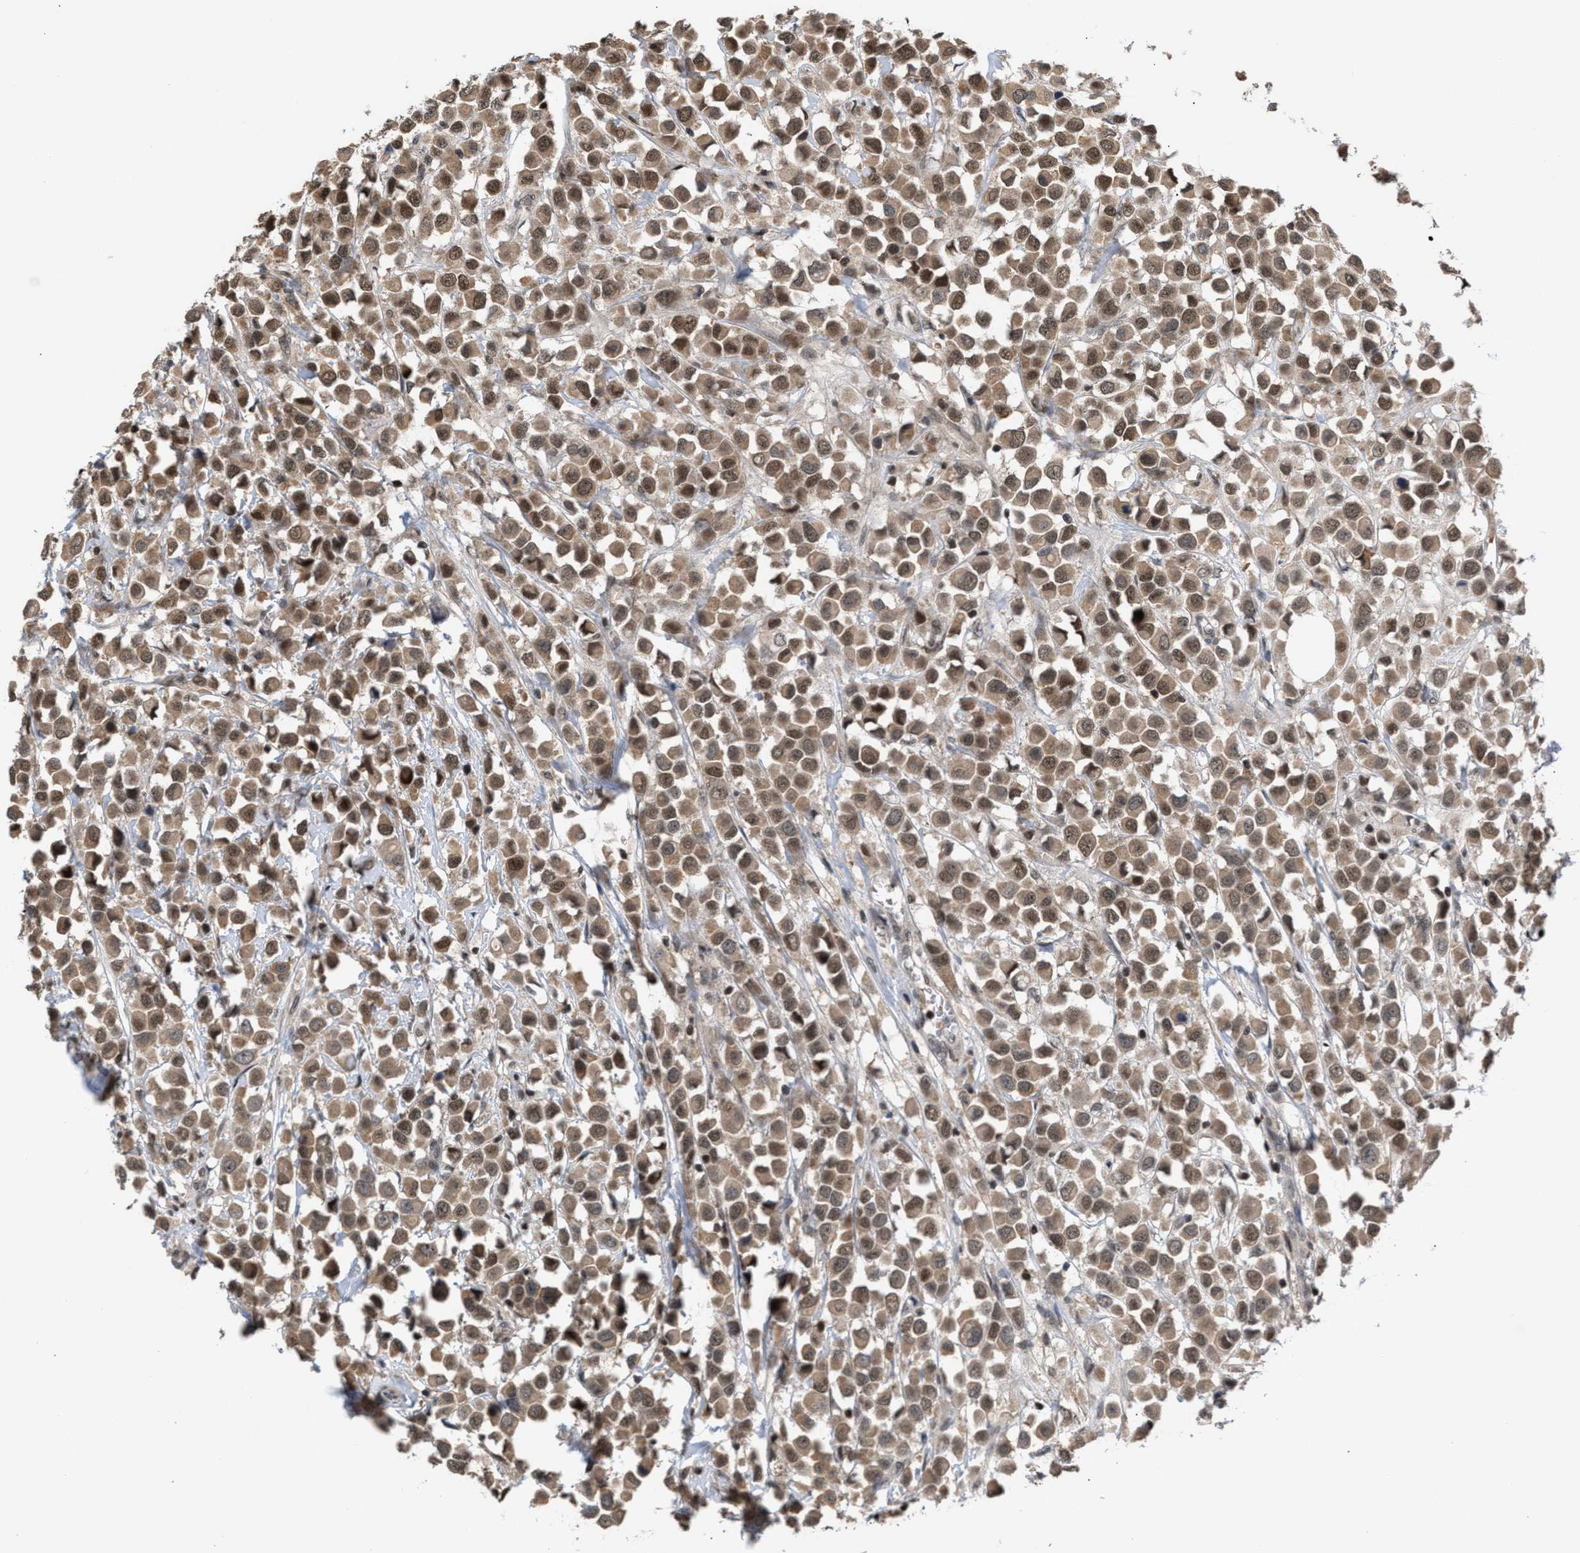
{"staining": {"intensity": "moderate", "quantity": ">75%", "location": "cytoplasmic/membranous,nuclear"}, "tissue": "breast cancer", "cell_type": "Tumor cells", "image_type": "cancer", "snomed": [{"axis": "morphology", "description": "Duct carcinoma"}, {"axis": "topography", "description": "Breast"}], "caption": "Protein analysis of infiltrating ductal carcinoma (breast) tissue shows moderate cytoplasmic/membranous and nuclear staining in approximately >75% of tumor cells.", "gene": "C9orf78", "patient": {"sex": "female", "age": 61}}